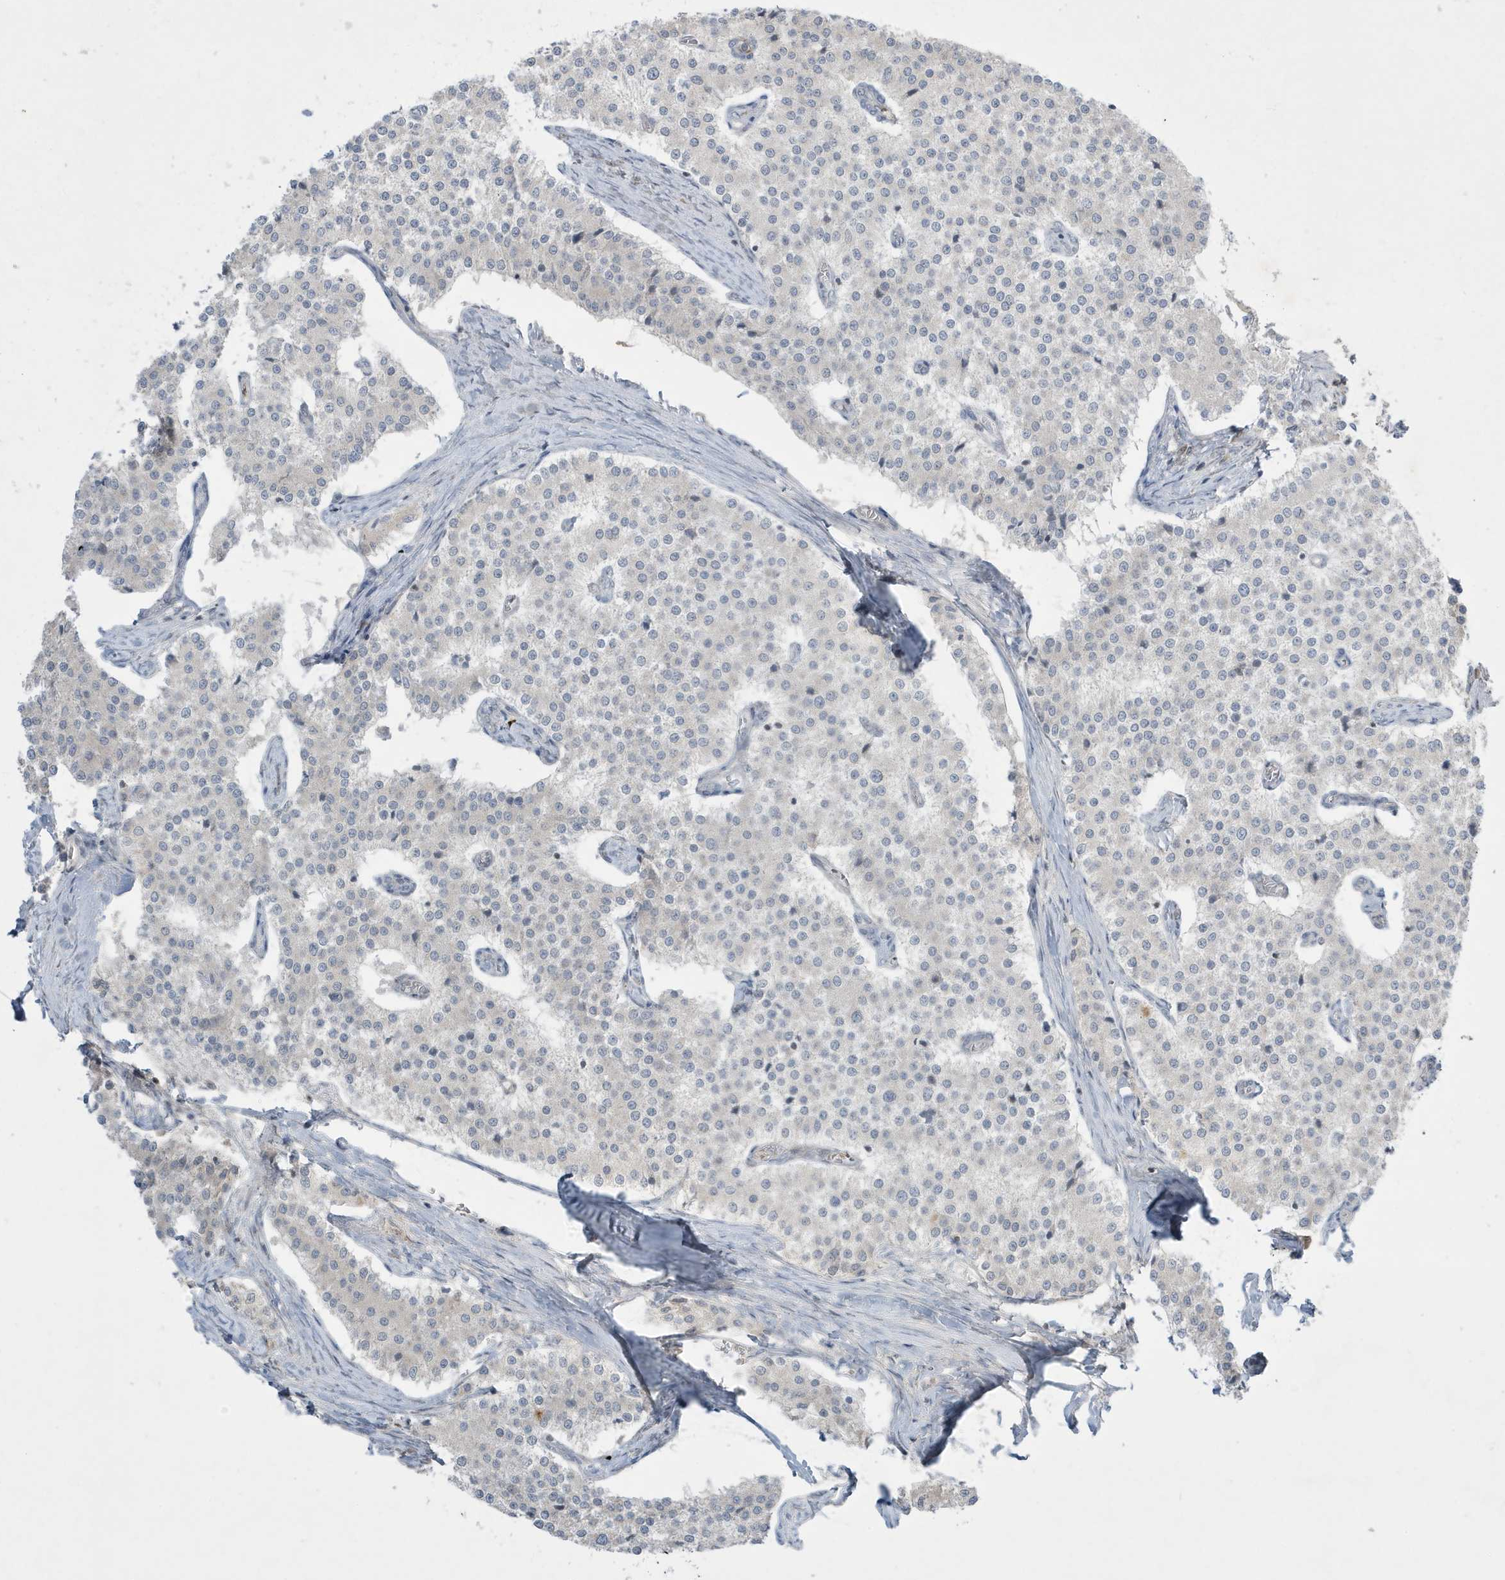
{"staining": {"intensity": "negative", "quantity": "none", "location": "none"}, "tissue": "carcinoid", "cell_type": "Tumor cells", "image_type": "cancer", "snomed": [{"axis": "morphology", "description": "Carcinoid, malignant, NOS"}, {"axis": "topography", "description": "Colon"}], "caption": "There is no significant positivity in tumor cells of carcinoid.", "gene": "FNDC1", "patient": {"sex": "female", "age": 52}}